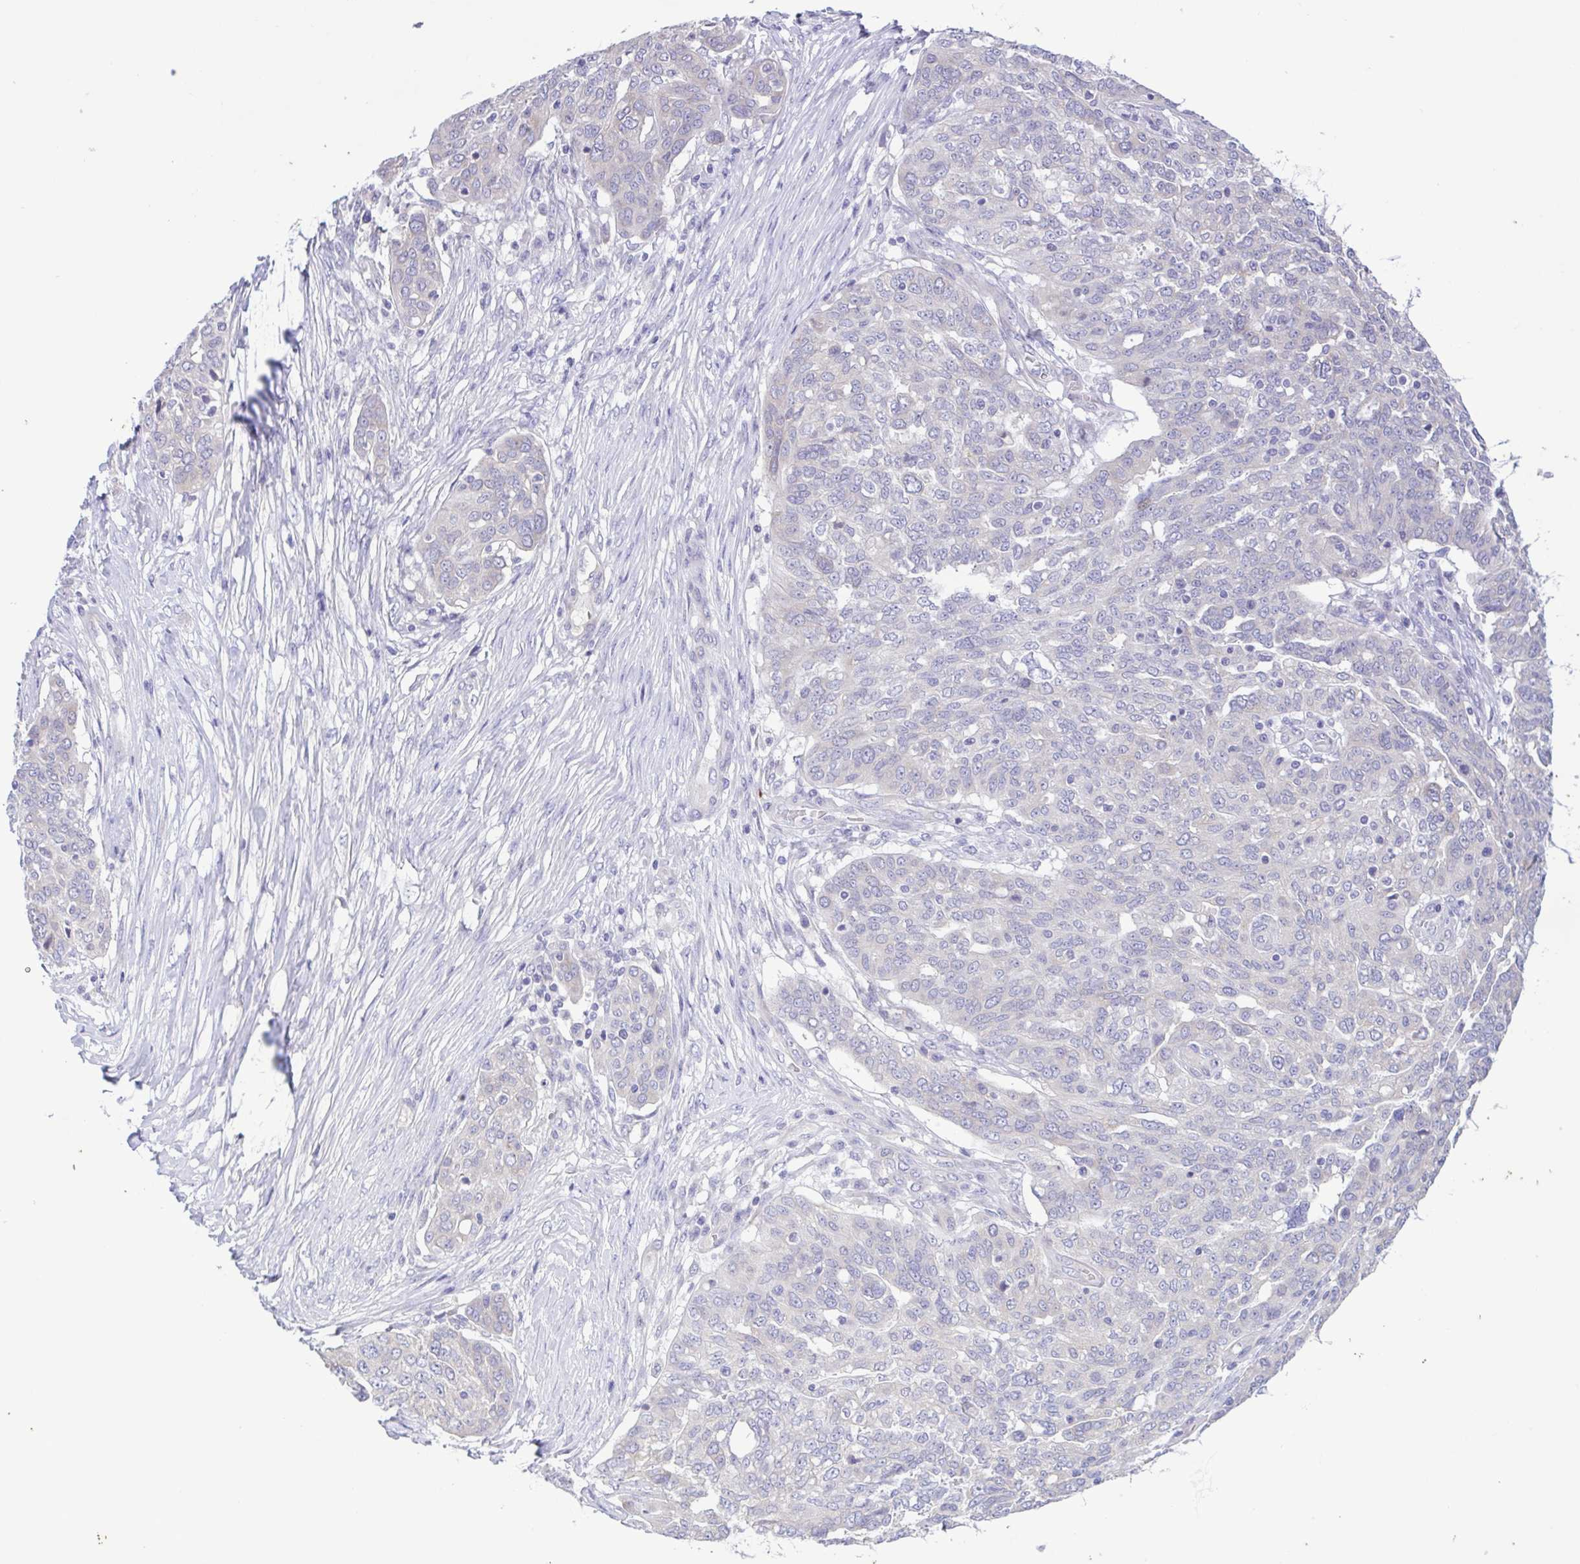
{"staining": {"intensity": "negative", "quantity": "none", "location": "none"}, "tissue": "ovarian cancer", "cell_type": "Tumor cells", "image_type": "cancer", "snomed": [{"axis": "morphology", "description": "Cystadenocarcinoma, serous, NOS"}, {"axis": "topography", "description": "Ovary"}], "caption": "Tumor cells are negative for protein expression in human ovarian cancer. The staining is performed using DAB (3,3'-diaminobenzidine) brown chromogen with nuclei counter-stained in using hematoxylin.", "gene": "TNNI3", "patient": {"sex": "female", "age": 67}}